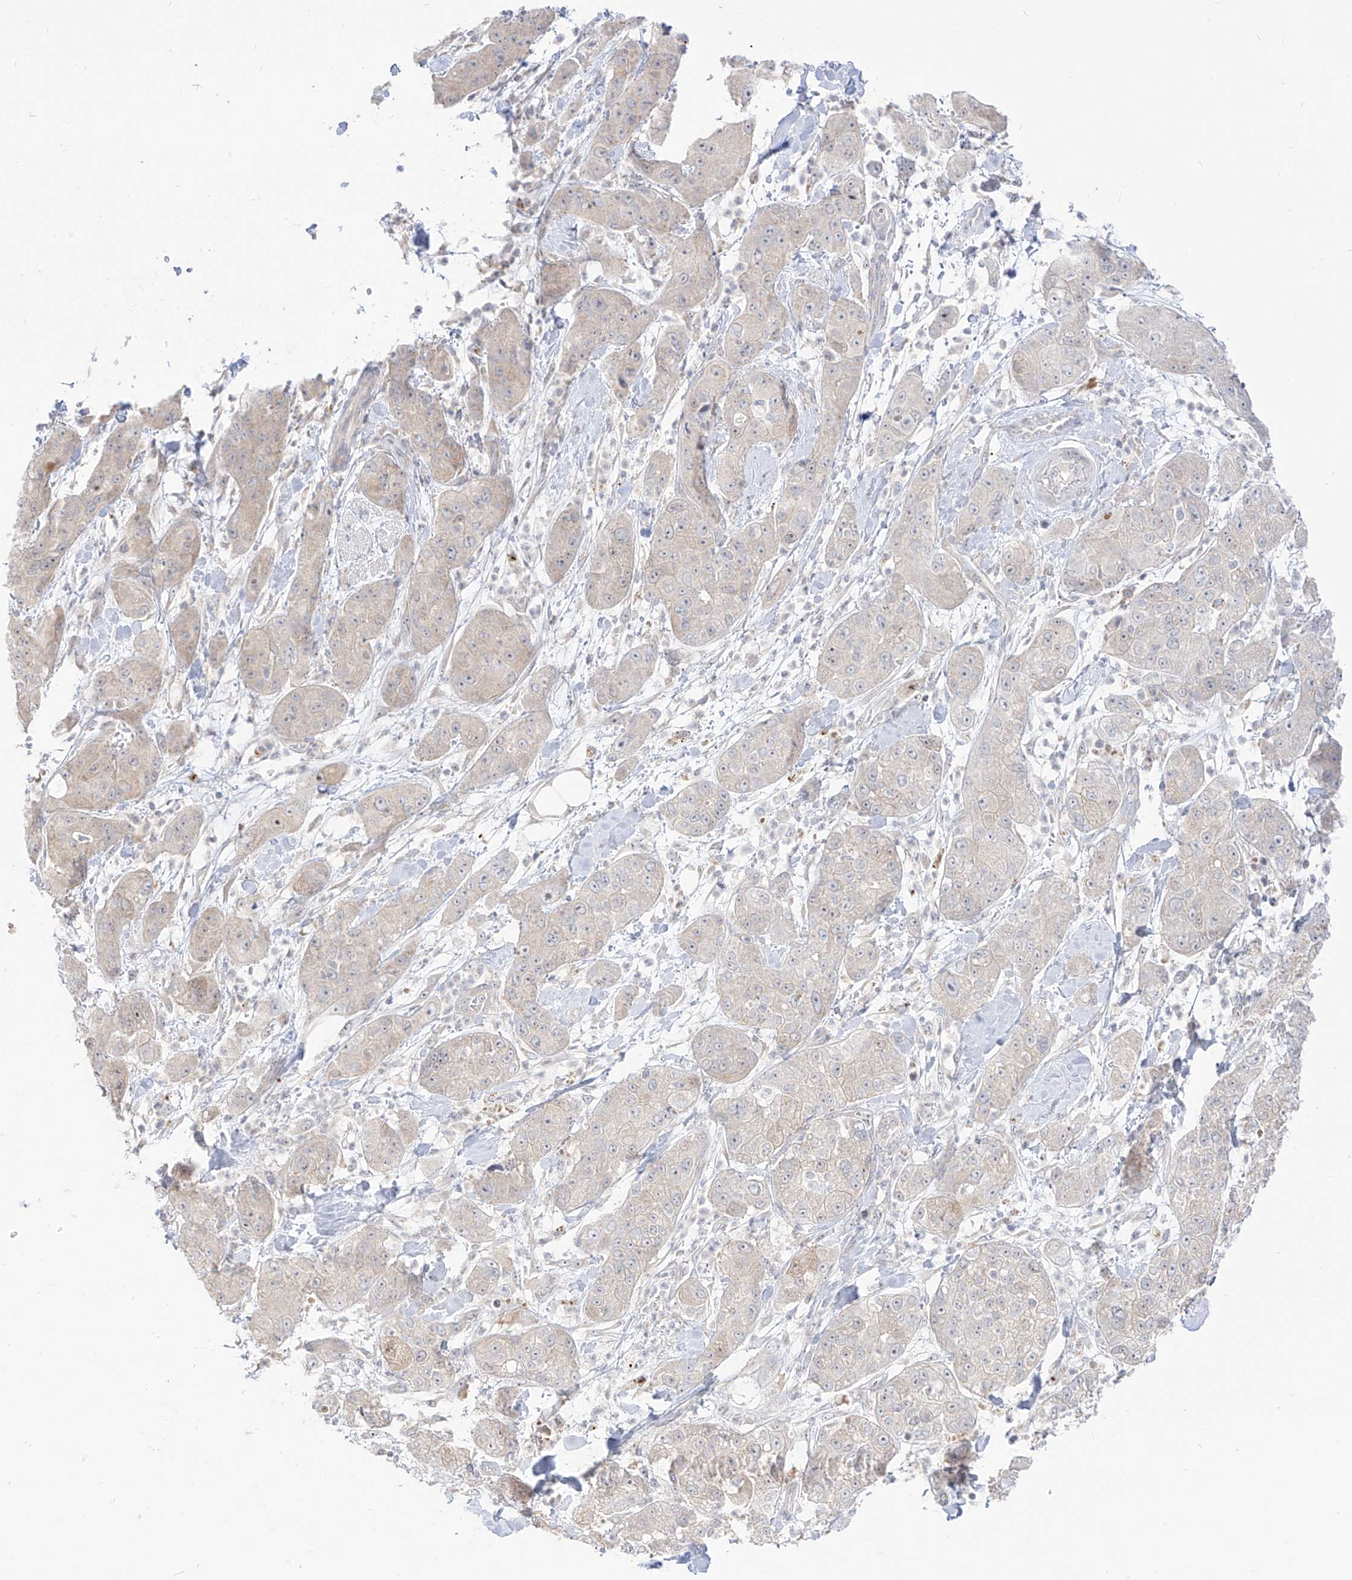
{"staining": {"intensity": "negative", "quantity": "none", "location": "none"}, "tissue": "pancreatic cancer", "cell_type": "Tumor cells", "image_type": "cancer", "snomed": [{"axis": "morphology", "description": "Adenocarcinoma, NOS"}, {"axis": "topography", "description": "Pancreas"}], "caption": "High magnification brightfield microscopy of adenocarcinoma (pancreatic) stained with DAB (brown) and counterstained with hematoxylin (blue): tumor cells show no significant expression.", "gene": "SYTL3", "patient": {"sex": "female", "age": 78}}